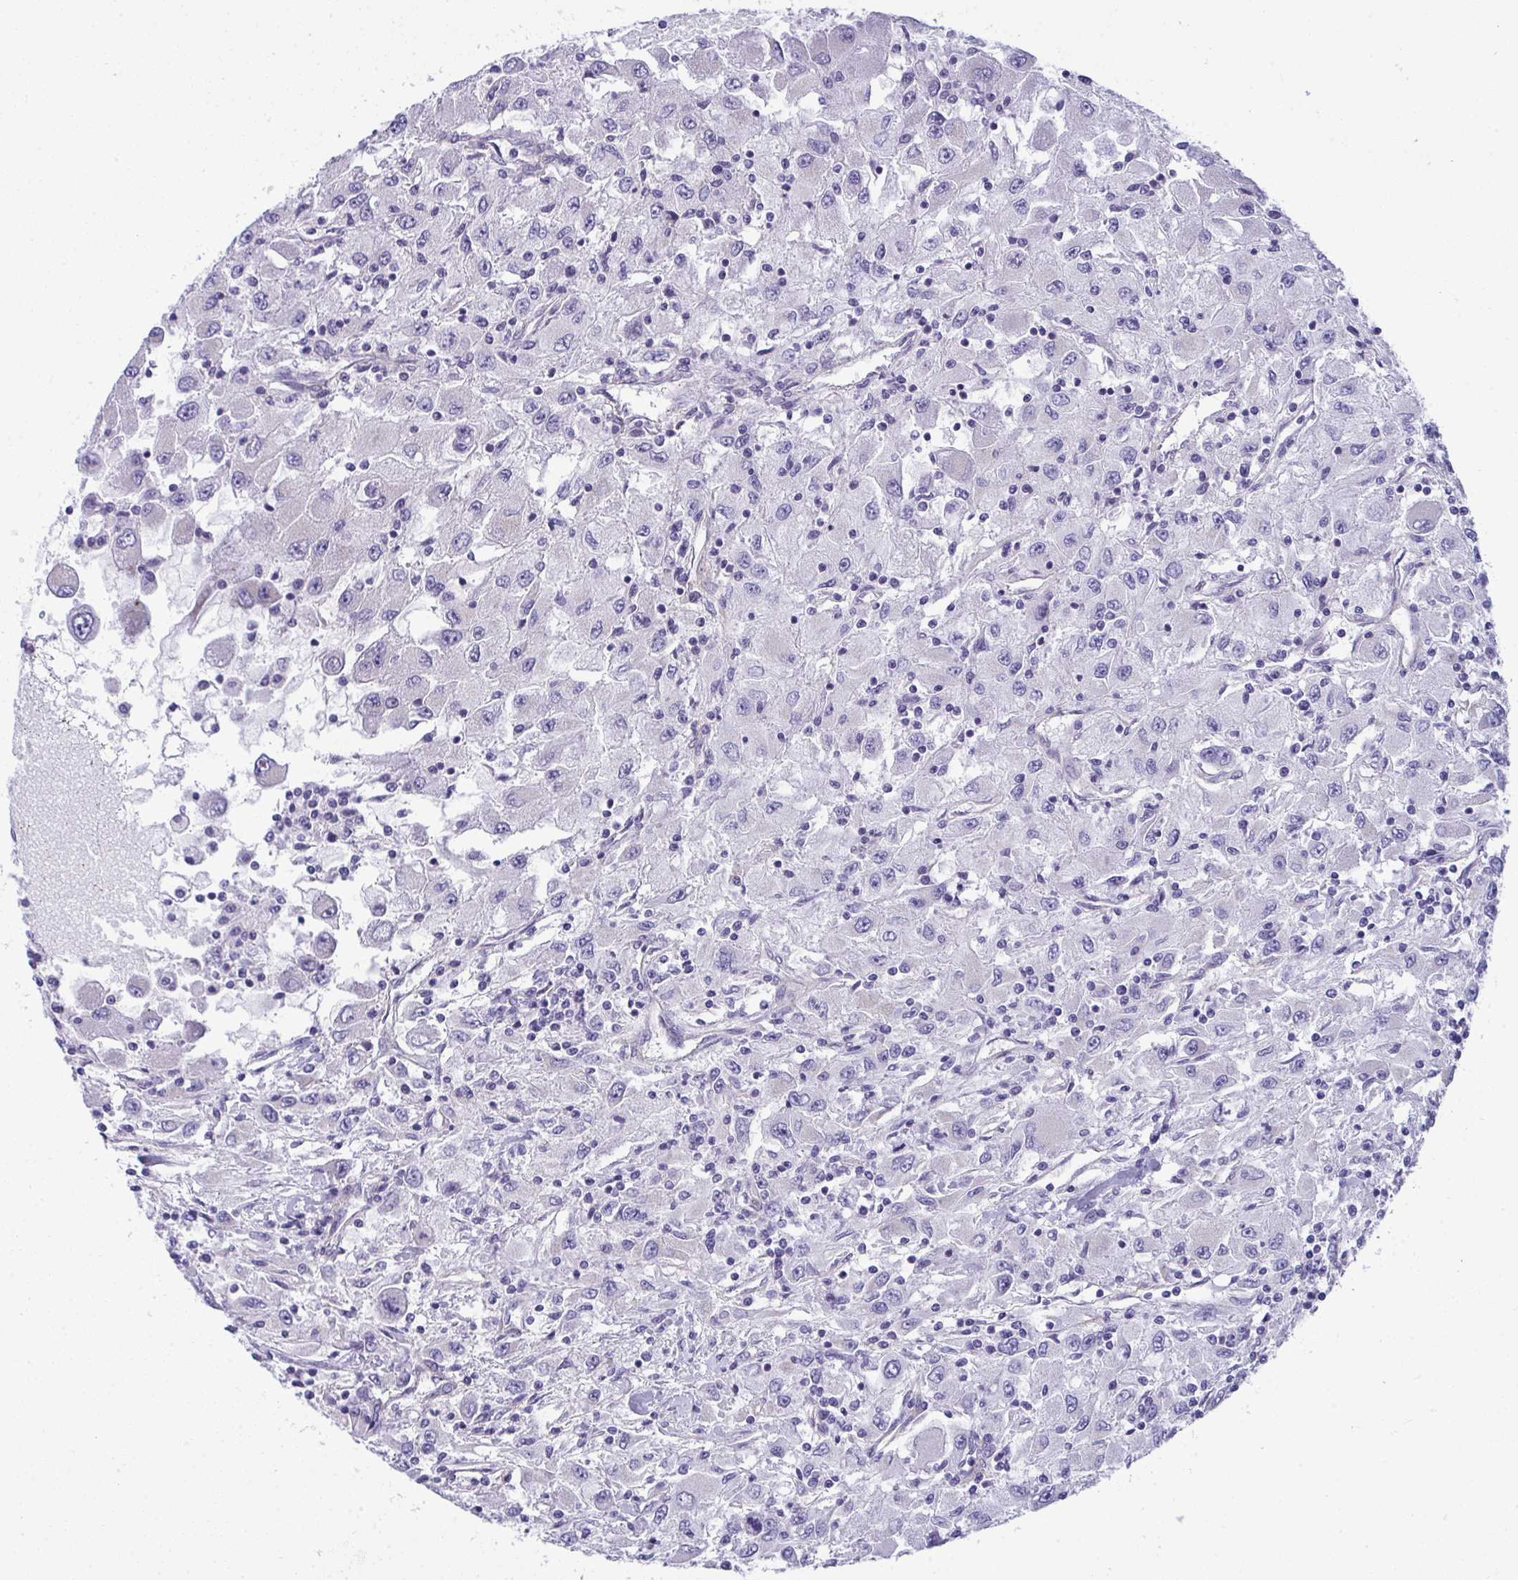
{"staining": {"intensity": "negative", "quantity": "none", "location": "none"}, "tissue": "renal cancer", "cell_type": "Tumor cells", "image_type": "cancer", "snomed": [{"axis": "morphology", "description": "Adenocarcinoma, NOS"}, {"axis": "topography", "description": "Kidney"}], "caption": "Immunohistochemical staining of adenocarcinoma (renal) shows no significant expression in tumor cells. Nuclei are stained in blue.", "gene": "MYL12A", "patient": {"sex": "female", "age": 67}}